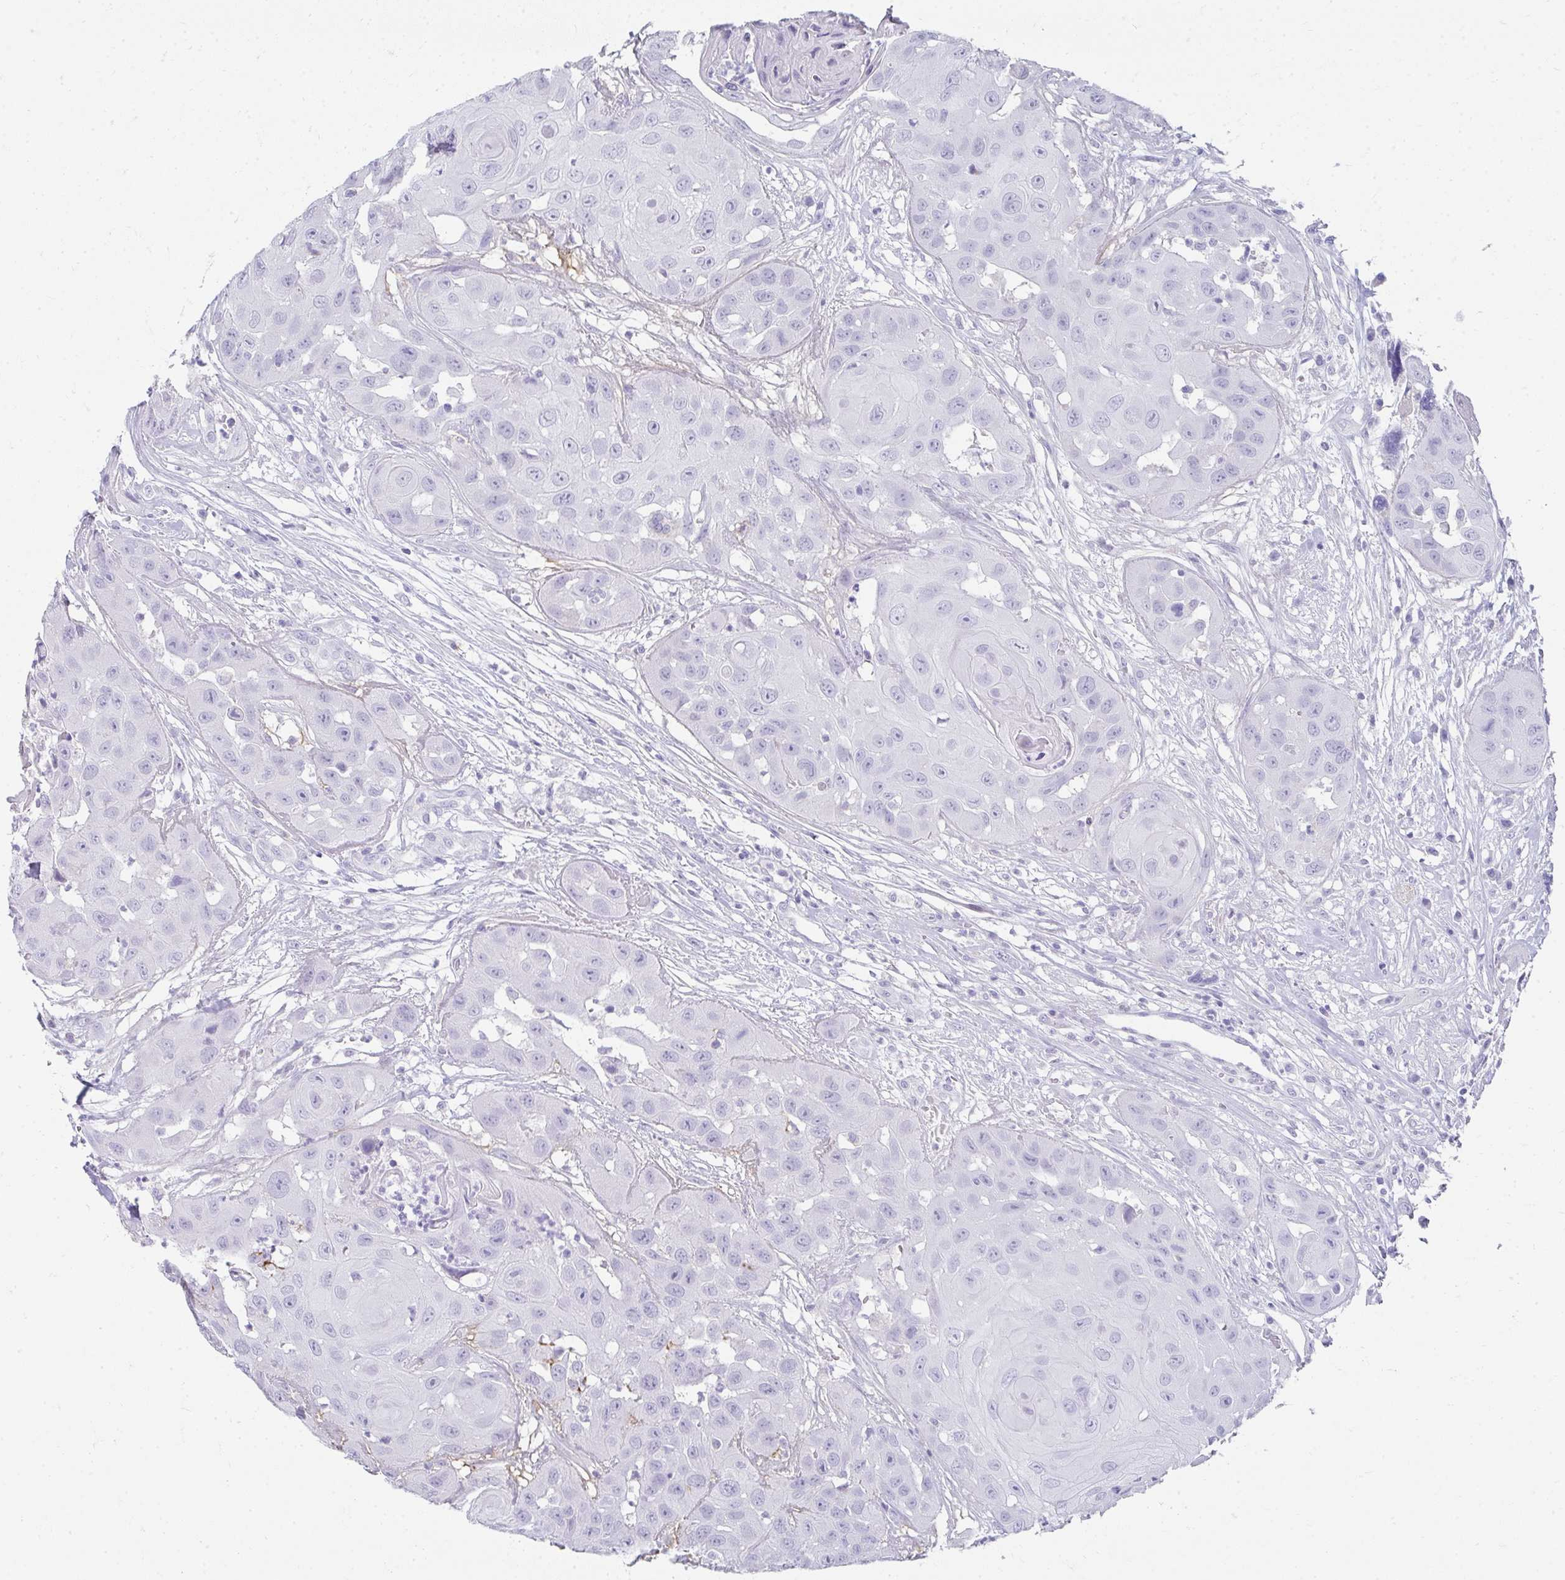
{"staining": {"intensity": "negative", "quantity": "none", "location": "none"}, "tissue": "head and neck cancer", "cell_type": "Tumor cells", "image_type": "cancer", "snomed": [{"axis": "morphology", "description": "Squamous cell carcinoma, NOS"}, {"axis": "topography", "description": "Head-Neck"}], "caption": "A micrograph of squamous cell carcinoma (head and neck) stained for a protein reveals no brown staining in tumor cells.", "gene": "RLF", "patient": {"sex": "male", "age": 83}}